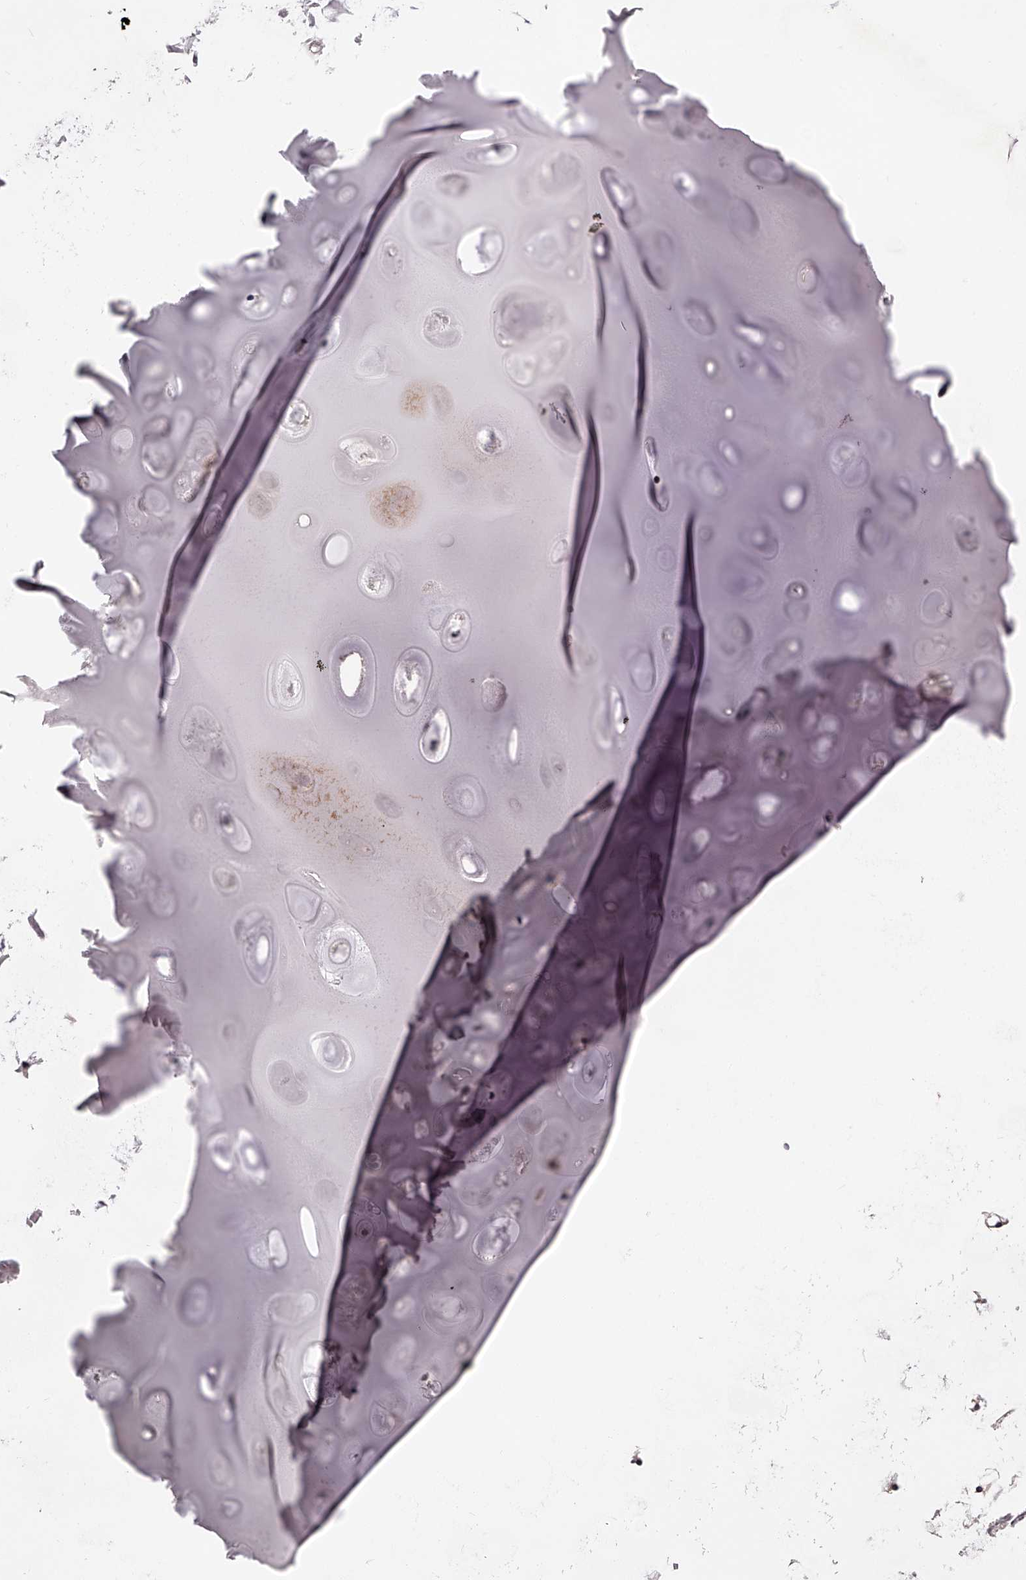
{"staining": {"intensity": "weak", "quantity": "25%-75%", "location": "cytoplasmic/membranous"}, "tissue": "adipose tissue", "cell_type": "Adipocytes", "image_type": "normal", "snomed": [{"axis": "morphology", "description": "Normal tissue, NOS"}, {"axis": "topography", "description": "Cartilage tissue"}], "caption": "Human adipose tissue stained for a protein (brown) shows weak cytoplasmic/membranous positive expression in approximately 25%-75% of adipocytes.", "gene": "PHACTR1", "patient": {"sex": "female", "age": 63}}